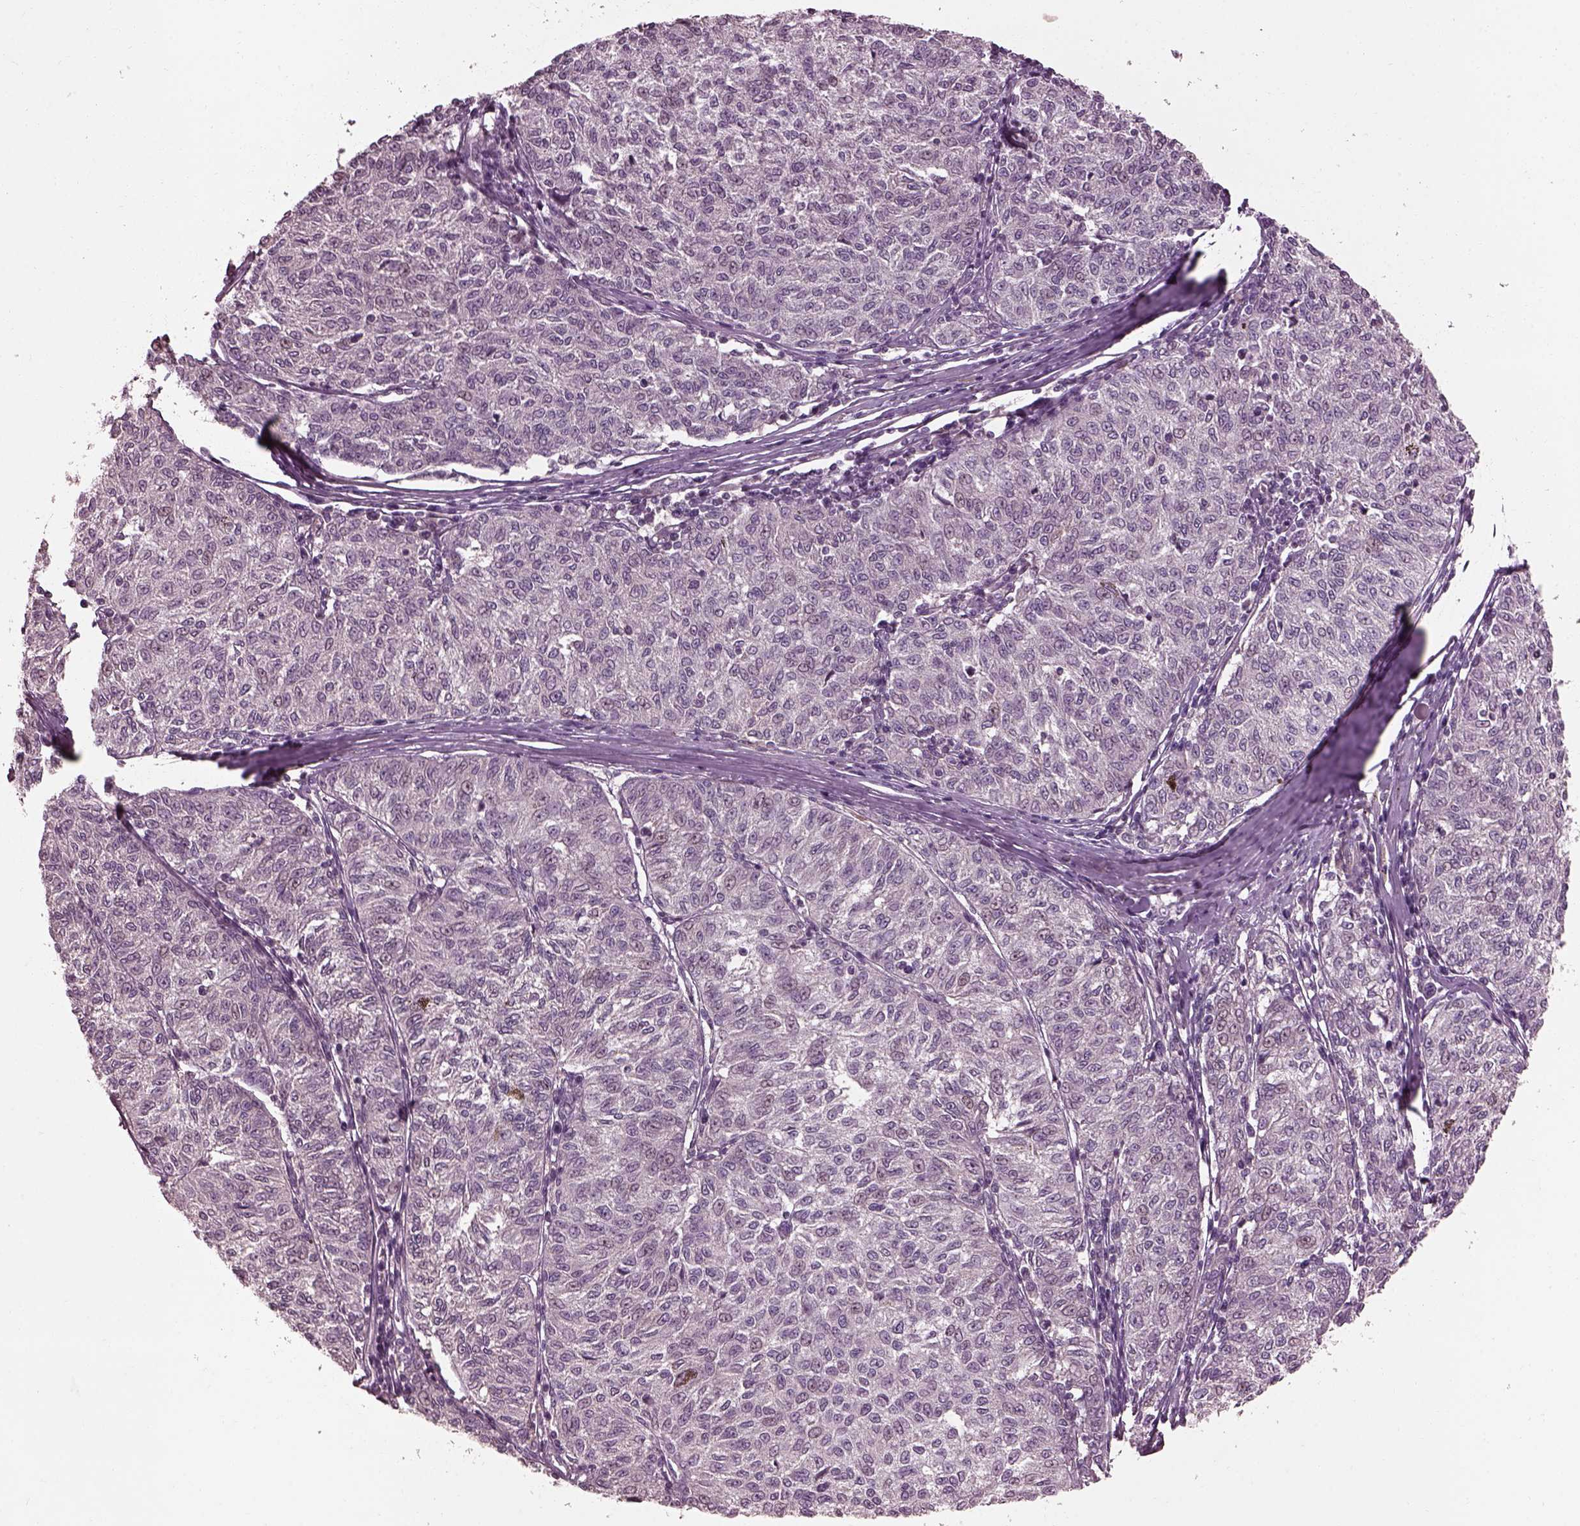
{"staining": {"intensity": "negative", "quantity": "none", "location": "none"}, "tissue": "melanoma", "cell_type": "Tumor cells", "image_type": "cancer", "snomed": [{"axis": "morphology", "description": "Malignant melanoma, NOS"}, {"axis": "topography", "description": "Skin"}], "caption": "Protein analysis of melanoma exhibits no significant expression in tumor cells. The staining was performed using DAB to visualize the protein expression in brown, while the nuclei were stained in blue with hematoxylin (Magnification: 20x).", "gene": "EFEMP1", "patient": {"sex": "female", "age": 72}}